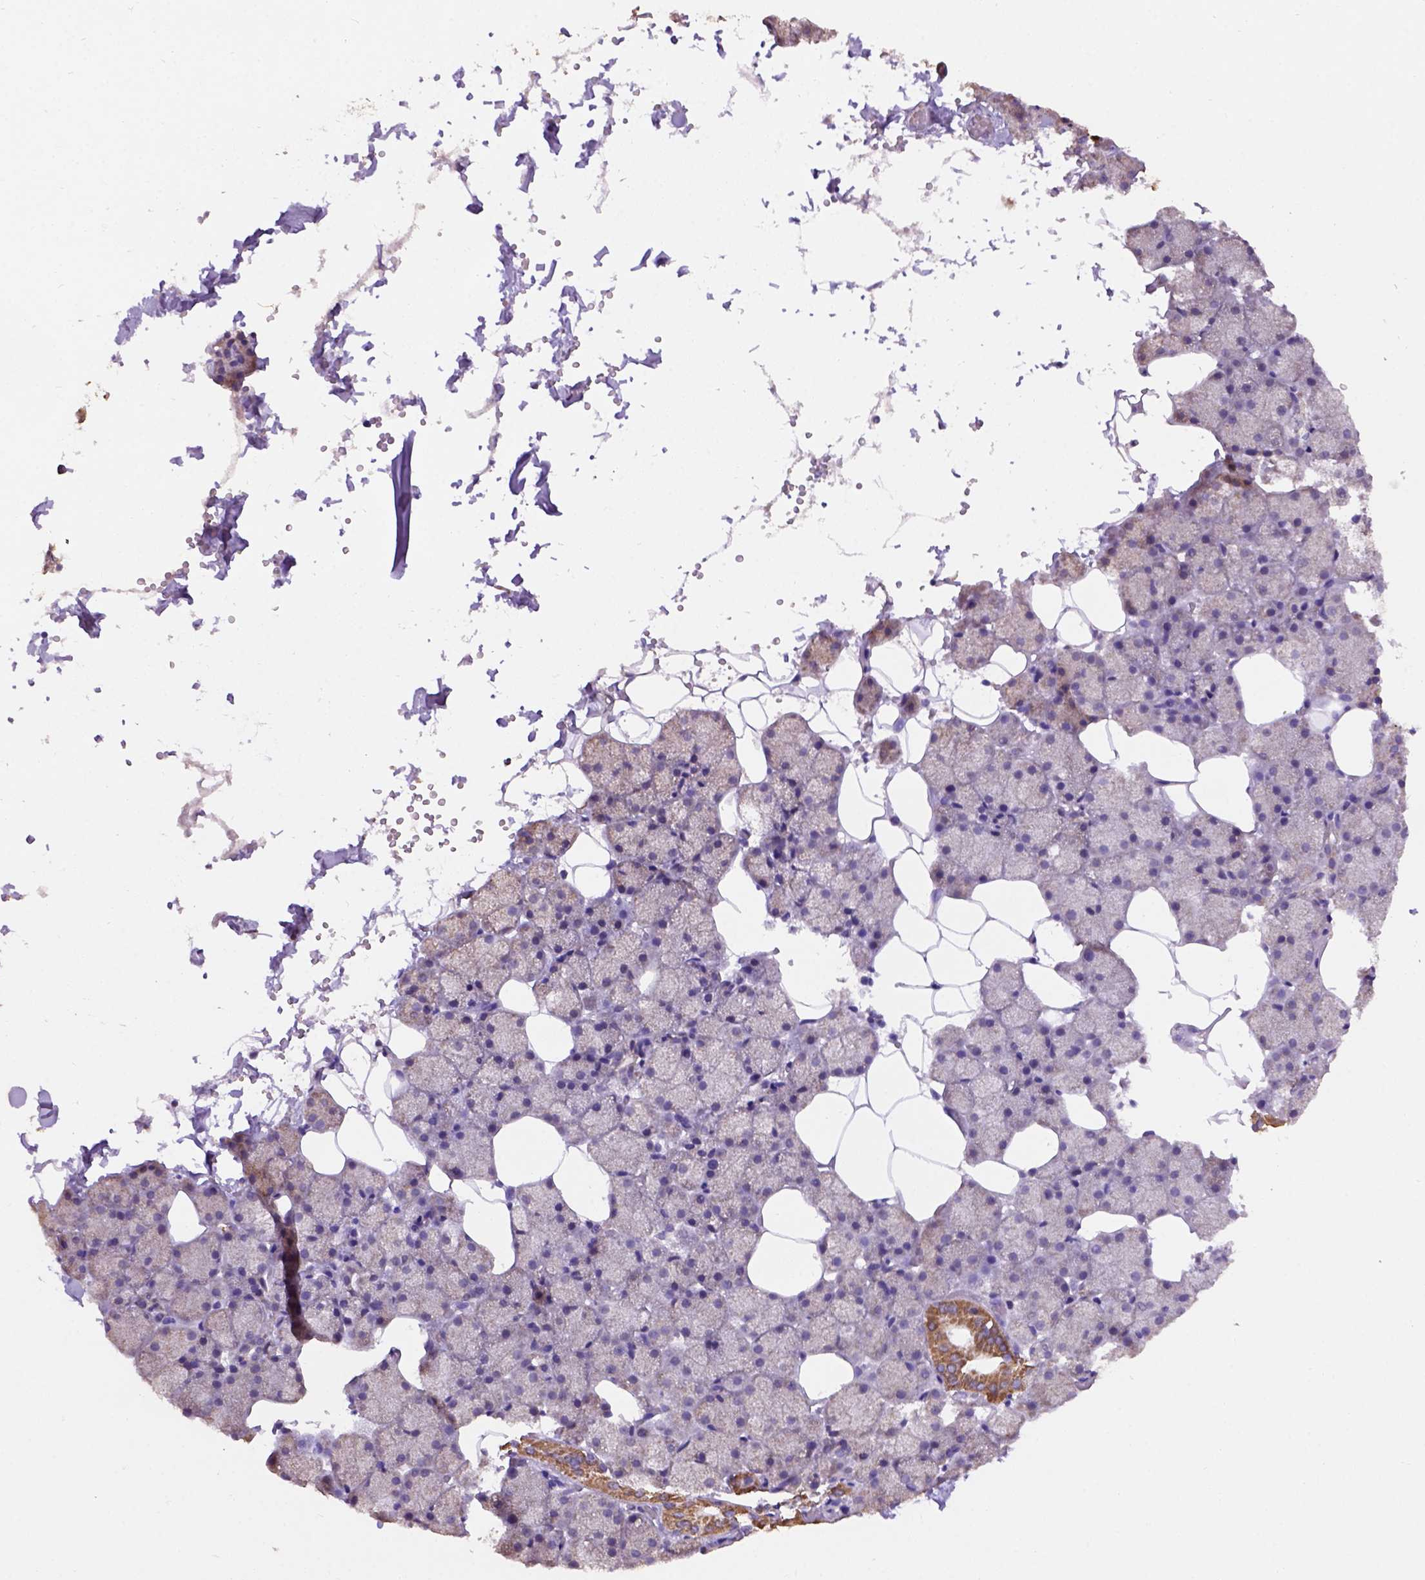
{"staining": {"intensity": "moderate", "quantity": "25%-75%", "location": "cytoplasmic/membranous"}, "tissue": "salivary gland", "cell_type": "Glandular cells", "image_type": "normal", "snomed": [{"axis": "morphology", "description": "Normal tissue, NOS"}, {"axis": "topography", "description": "Salivary gland"}], "caption": "About 25%-75% of glandular cells in benign salivary gland exhibit moderate cytoplasmic/membranous protein positivity as visualized by brown immunohistochemical staining.", "gene": "L2HGDH", "patient": {"sex": "male", "age": 38}}